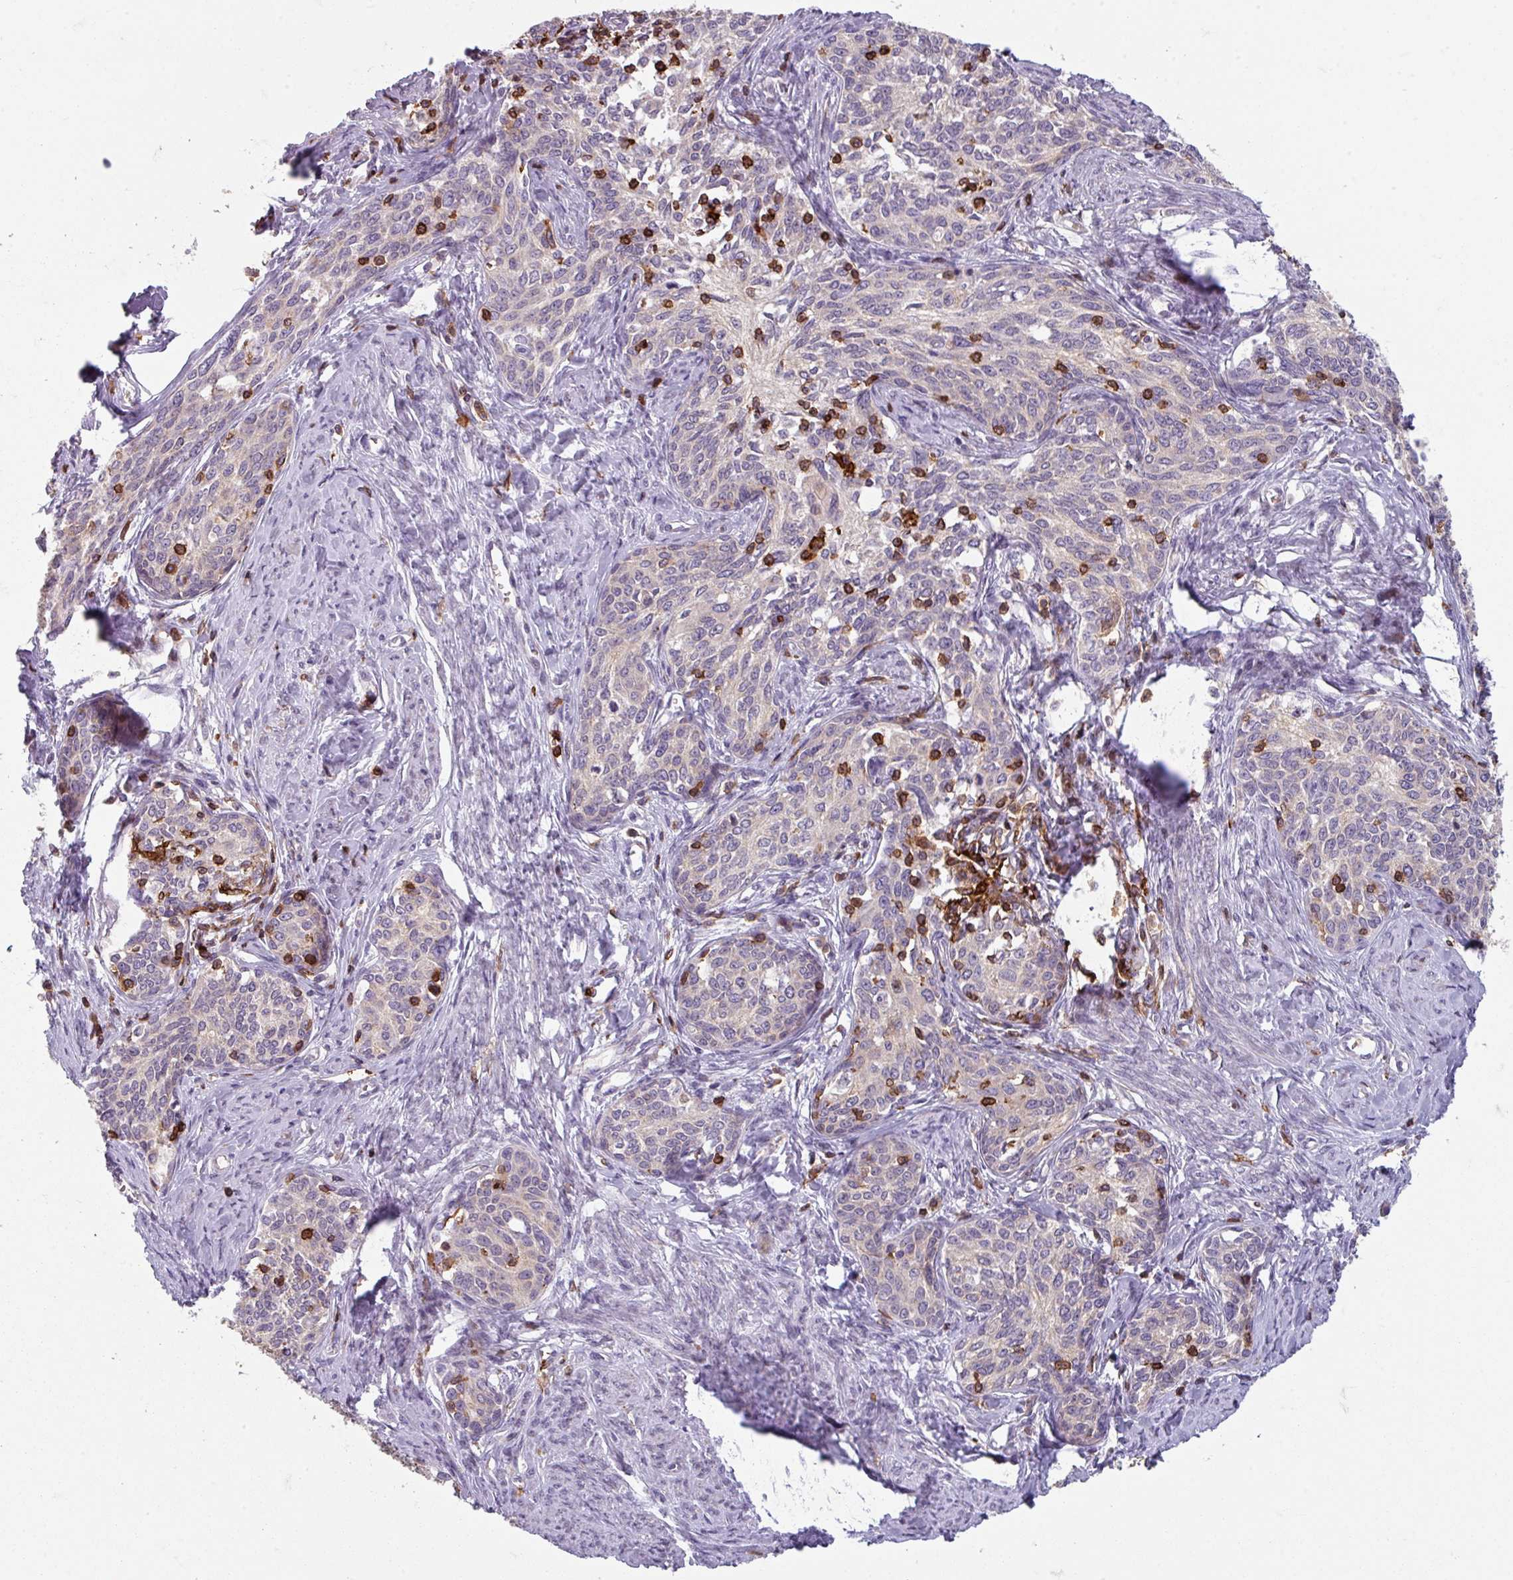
{"staining": {"intensity": "negative", "quantity": "none", "location": "none"}, "tissue": "cervical cancer", "cell_type": "Tumor cells", "image_type": "cancer", "snomed": [{"axis": "morphology", "description": "Squamous cell carcinoma, NOS"}, {"axis": "morphology", "description": "Adenocarcinoma, NOS"}, {"axis": "topography", "description": "Cervix"}], "caption": "Immunohistochemistry image of neoplastic tissue: squamous cell carcinoma (cervical) stained with DAB (3,3'-diaminobenzidine) demonstrates no significant protein expression in tumor cells. (DAB (3,3'-diaminobenzidine) immunohistochemistry visualized using brightfield microscopy, high magnification).", "gene": "NEDD9", "patient": {"sex": "female", "age": 52}}